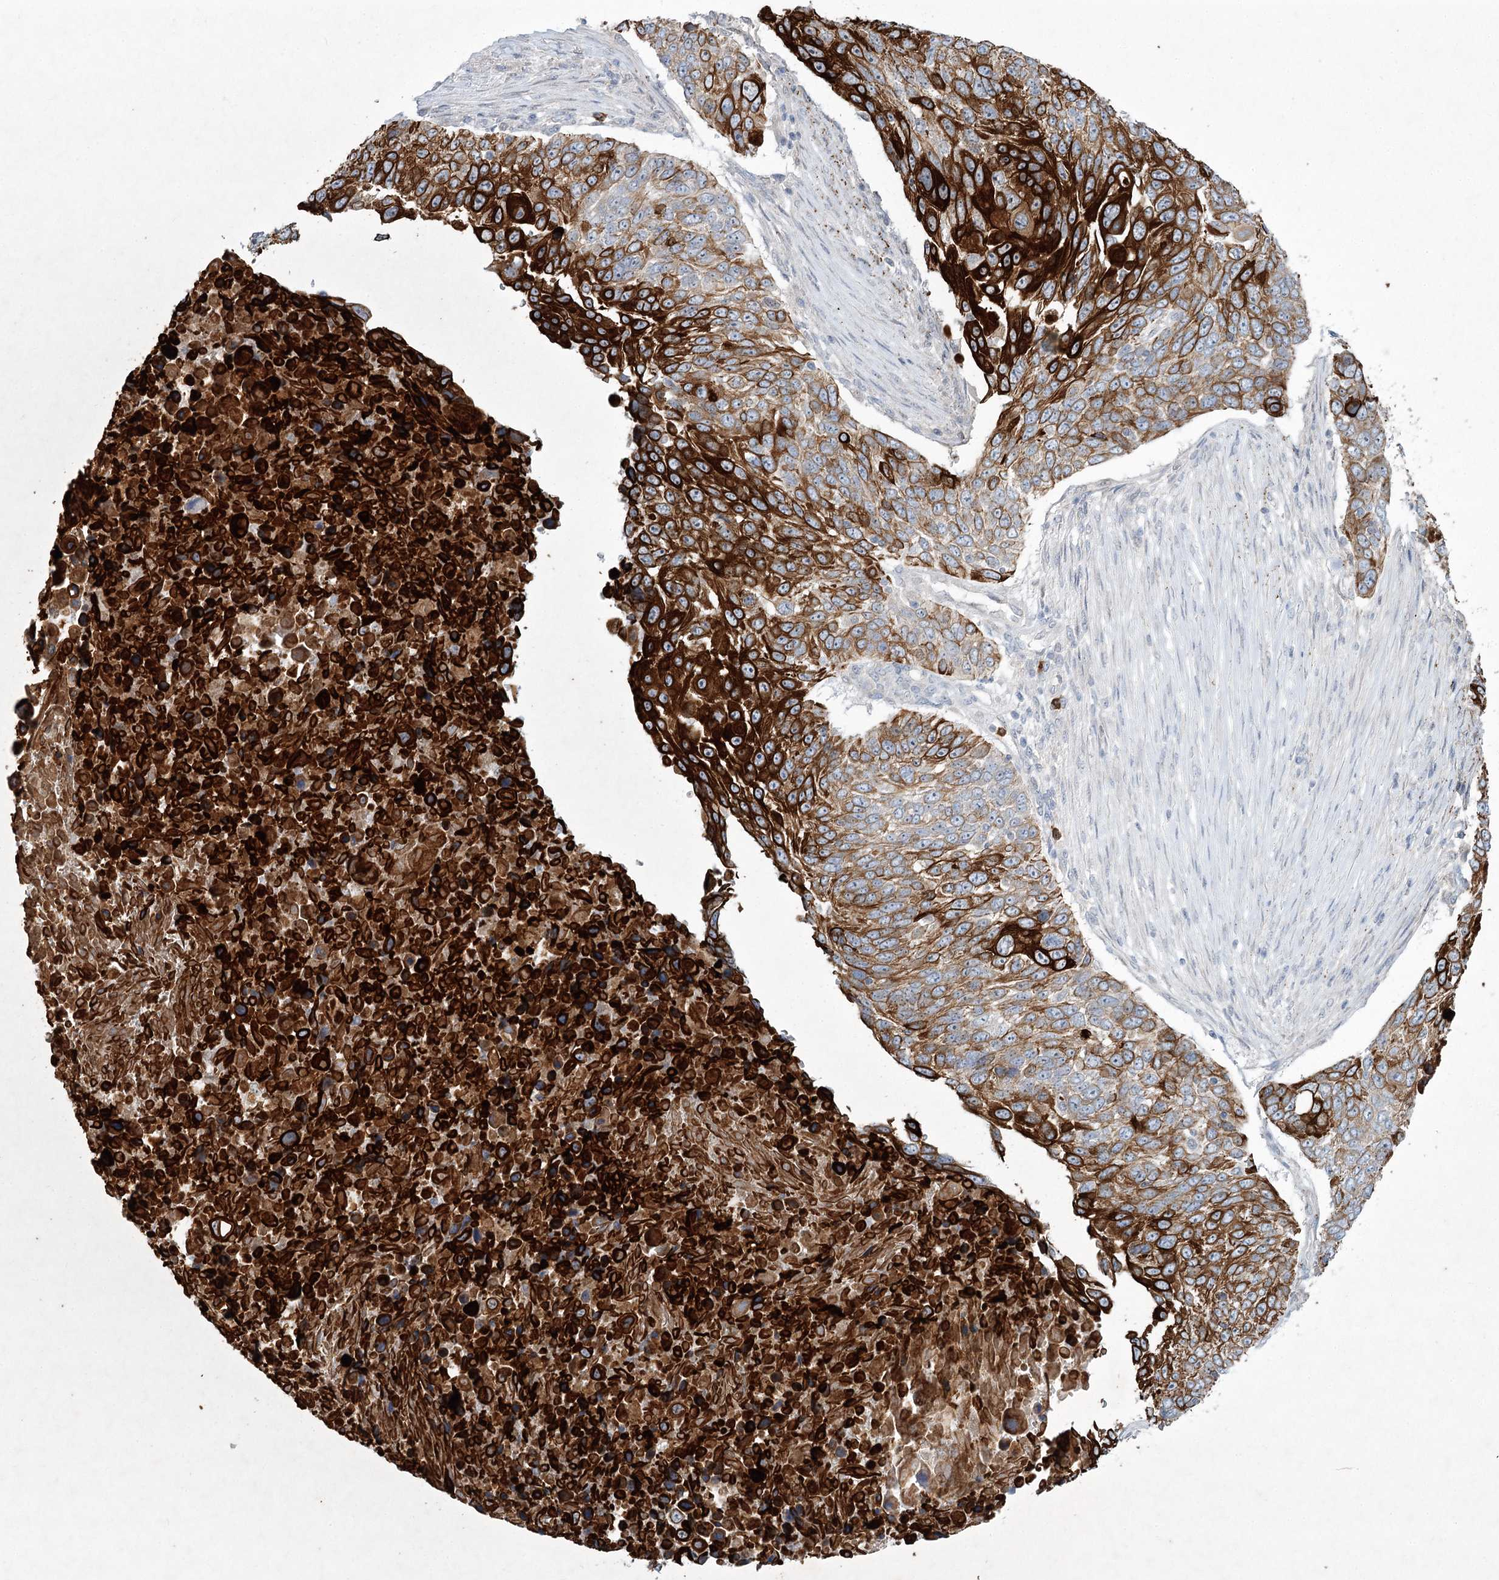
{"staining": {"intensity": "strong", "quantity": ">75%", "location": "cytoplasmic/membranous"}, "tissue": "lung cancer", "cell_type": "Tumor cells", "image_type": "cancer", "snomed": [{"axis": "morphology", "description": "Squamous cell carcinoma, NOS"}, {"axis": "topography", "description": "Lung"}], "caption": "Lung cancer stained for a protein exhibits strong cytoplasmic/membranous positivity in tumor cells.", "gene": "ABITRAM", "patient": {"sex": "male", "age": 66}}